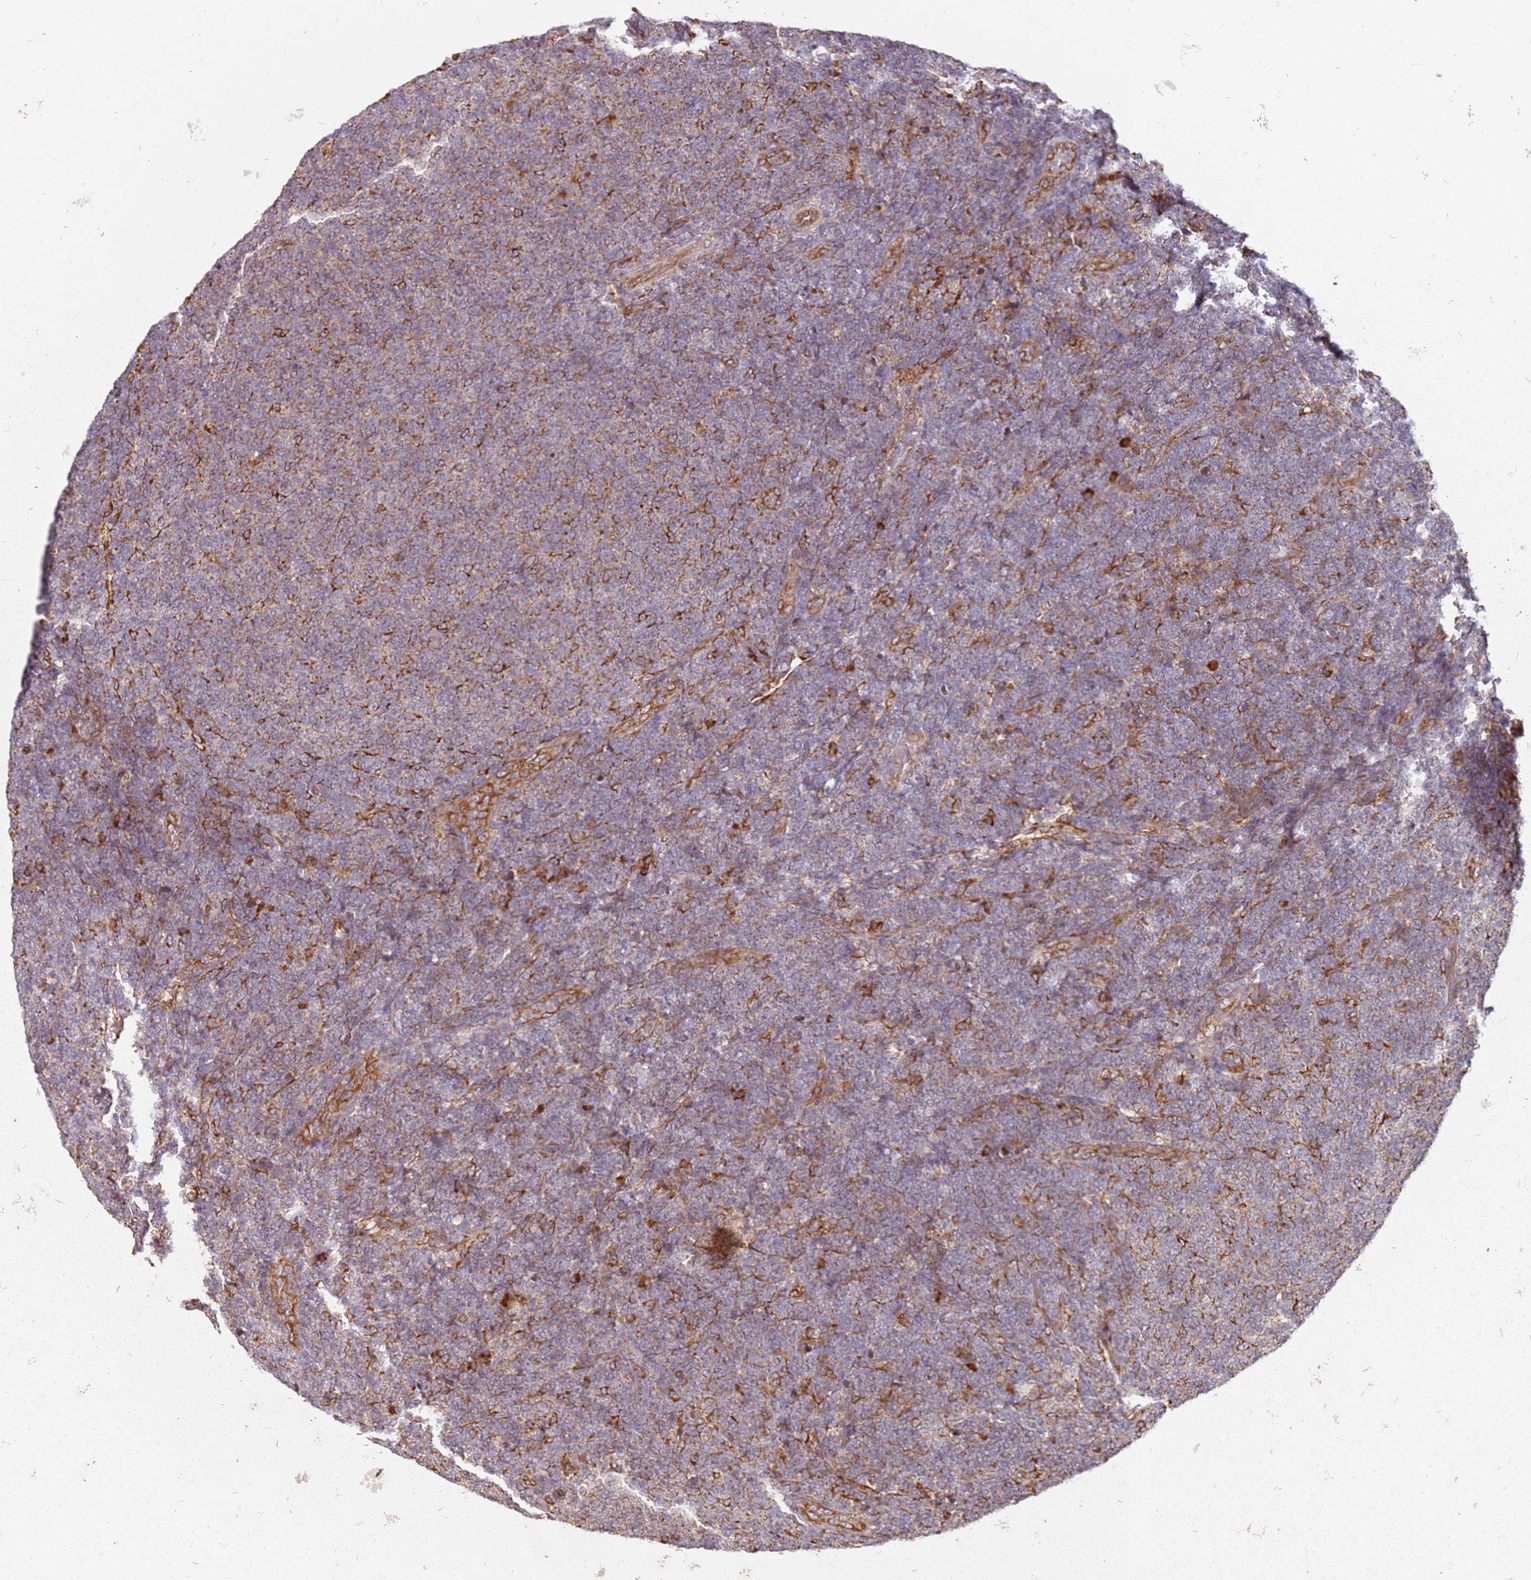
{"staining": {"intensity": "weak", "quantity": "25%-75%", "location": "cytoplasmic/membranous"}, "tissue": "lymphoma", "cell_type": "Tumor cells", "image_type": "cancer", "snomed": [{"axis": "morphology", "description": "Malignant lymphoma, non-Hodgkin's type, Low grade"}, {"axis": "topography", "description": "Lymph node"}], "caption": "Immunohistochemical staining of human malignant lymphoma, non-Hodgkin's type (low-grade) demonstrates low levels of weak cytoplasmic/membranous protein positivity in about 25%-75% of tumor cells.", "gene": "ARFRP1", "patient": {"sex": "male", "age": 66}}